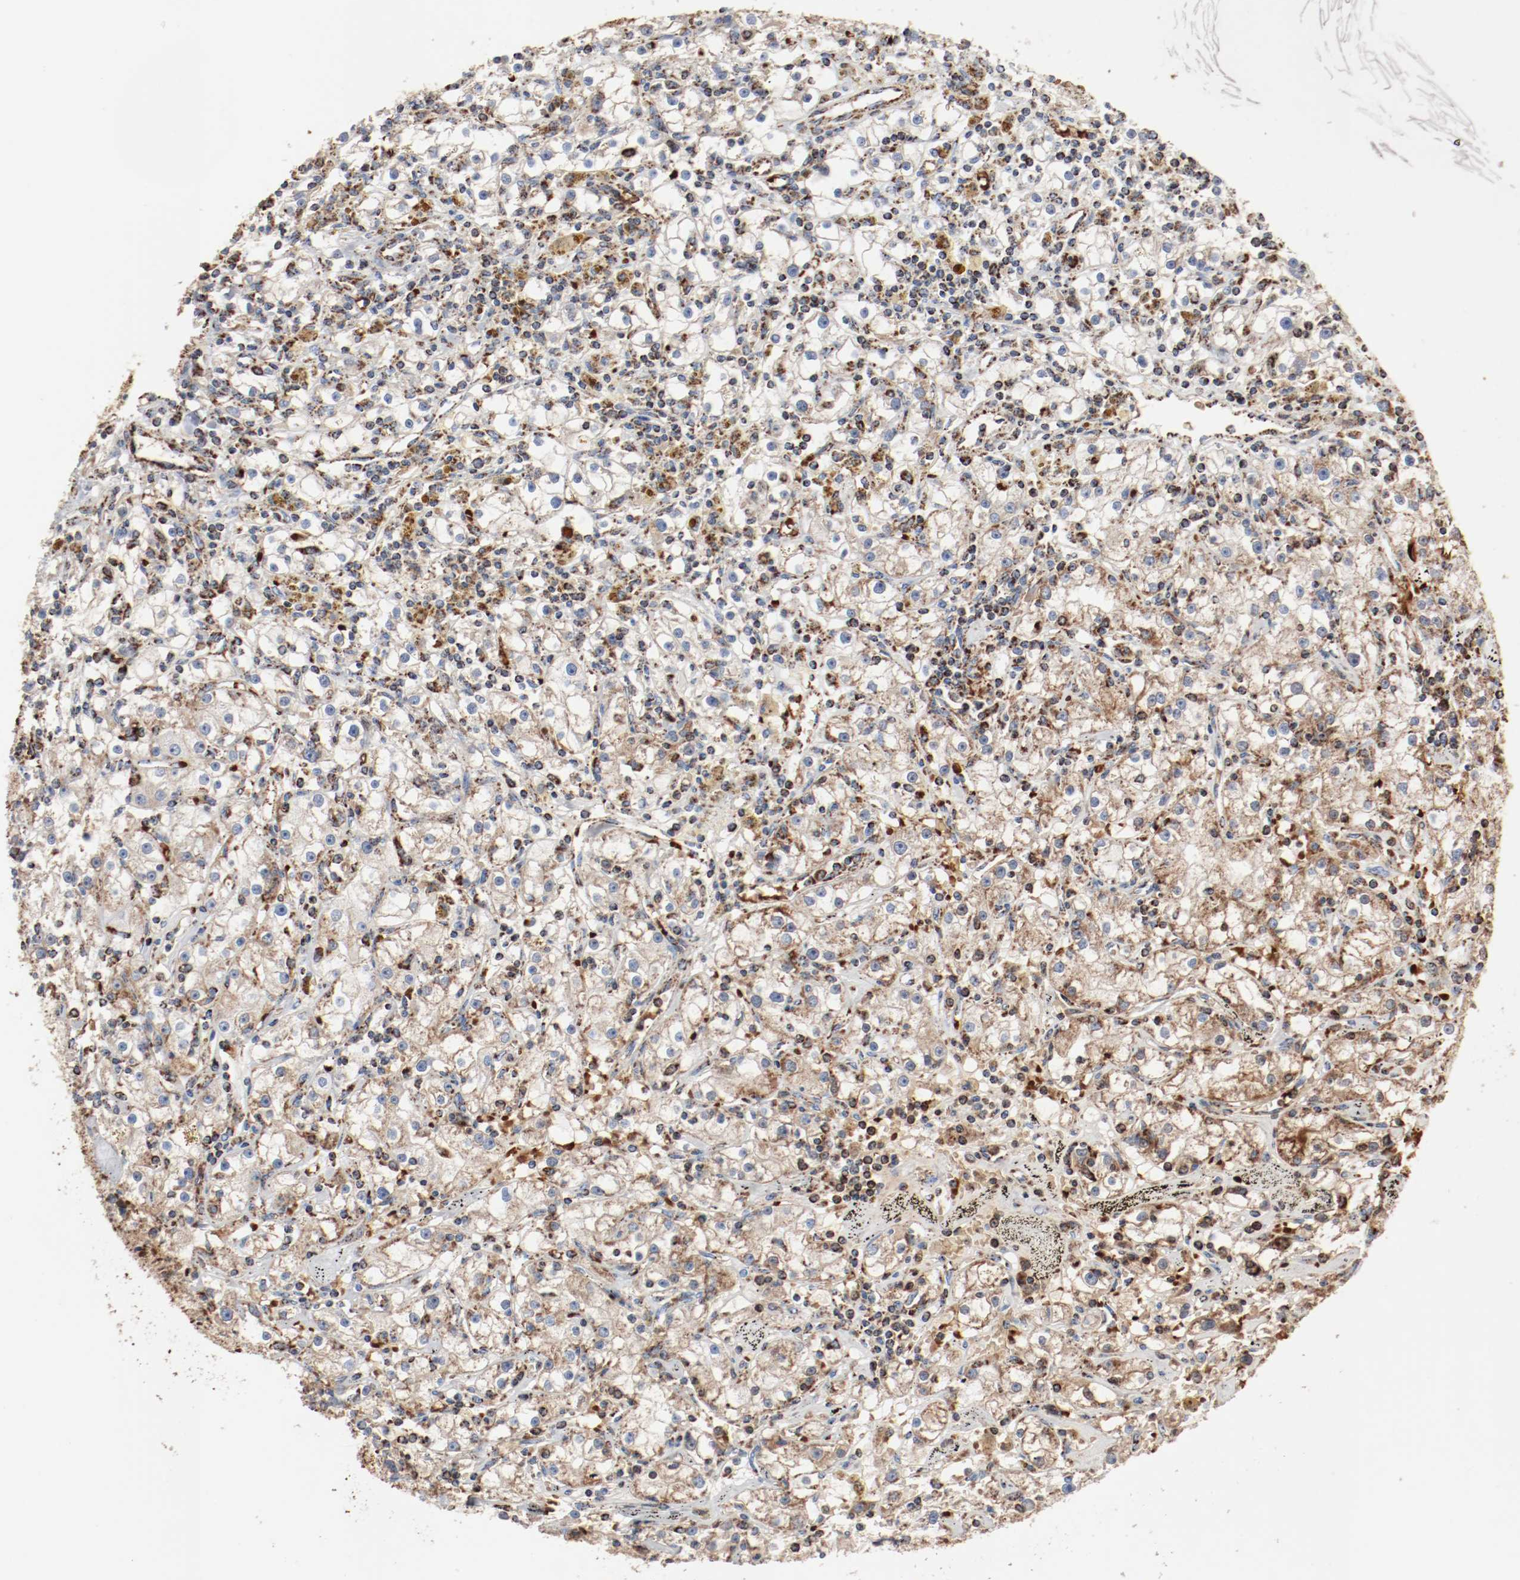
{"staining": {"intensity": "strong", "quantity": ">75%", "location": "cytoplasmic/membranous"}, "tissue": "renal cancer", "cell_type": "Tumor cells", "image_type": "cancer", "snomed": [{"axis": "morphology", "description": "Adenocarcinoma, NOS"}, {"axis": "topography", "description": "Kidney"}], "caption": "Adenocarcinoma (renal) stained with DAB immunohistochemistry exhibits high levels of strong cytoplasmic/membranous expression in about >75% of tumor cells. (DAB IHC with brightfield microscopy, high magnification).", "gene": "NDUFB8", "patient": {"sex": "male", "age": 56}}